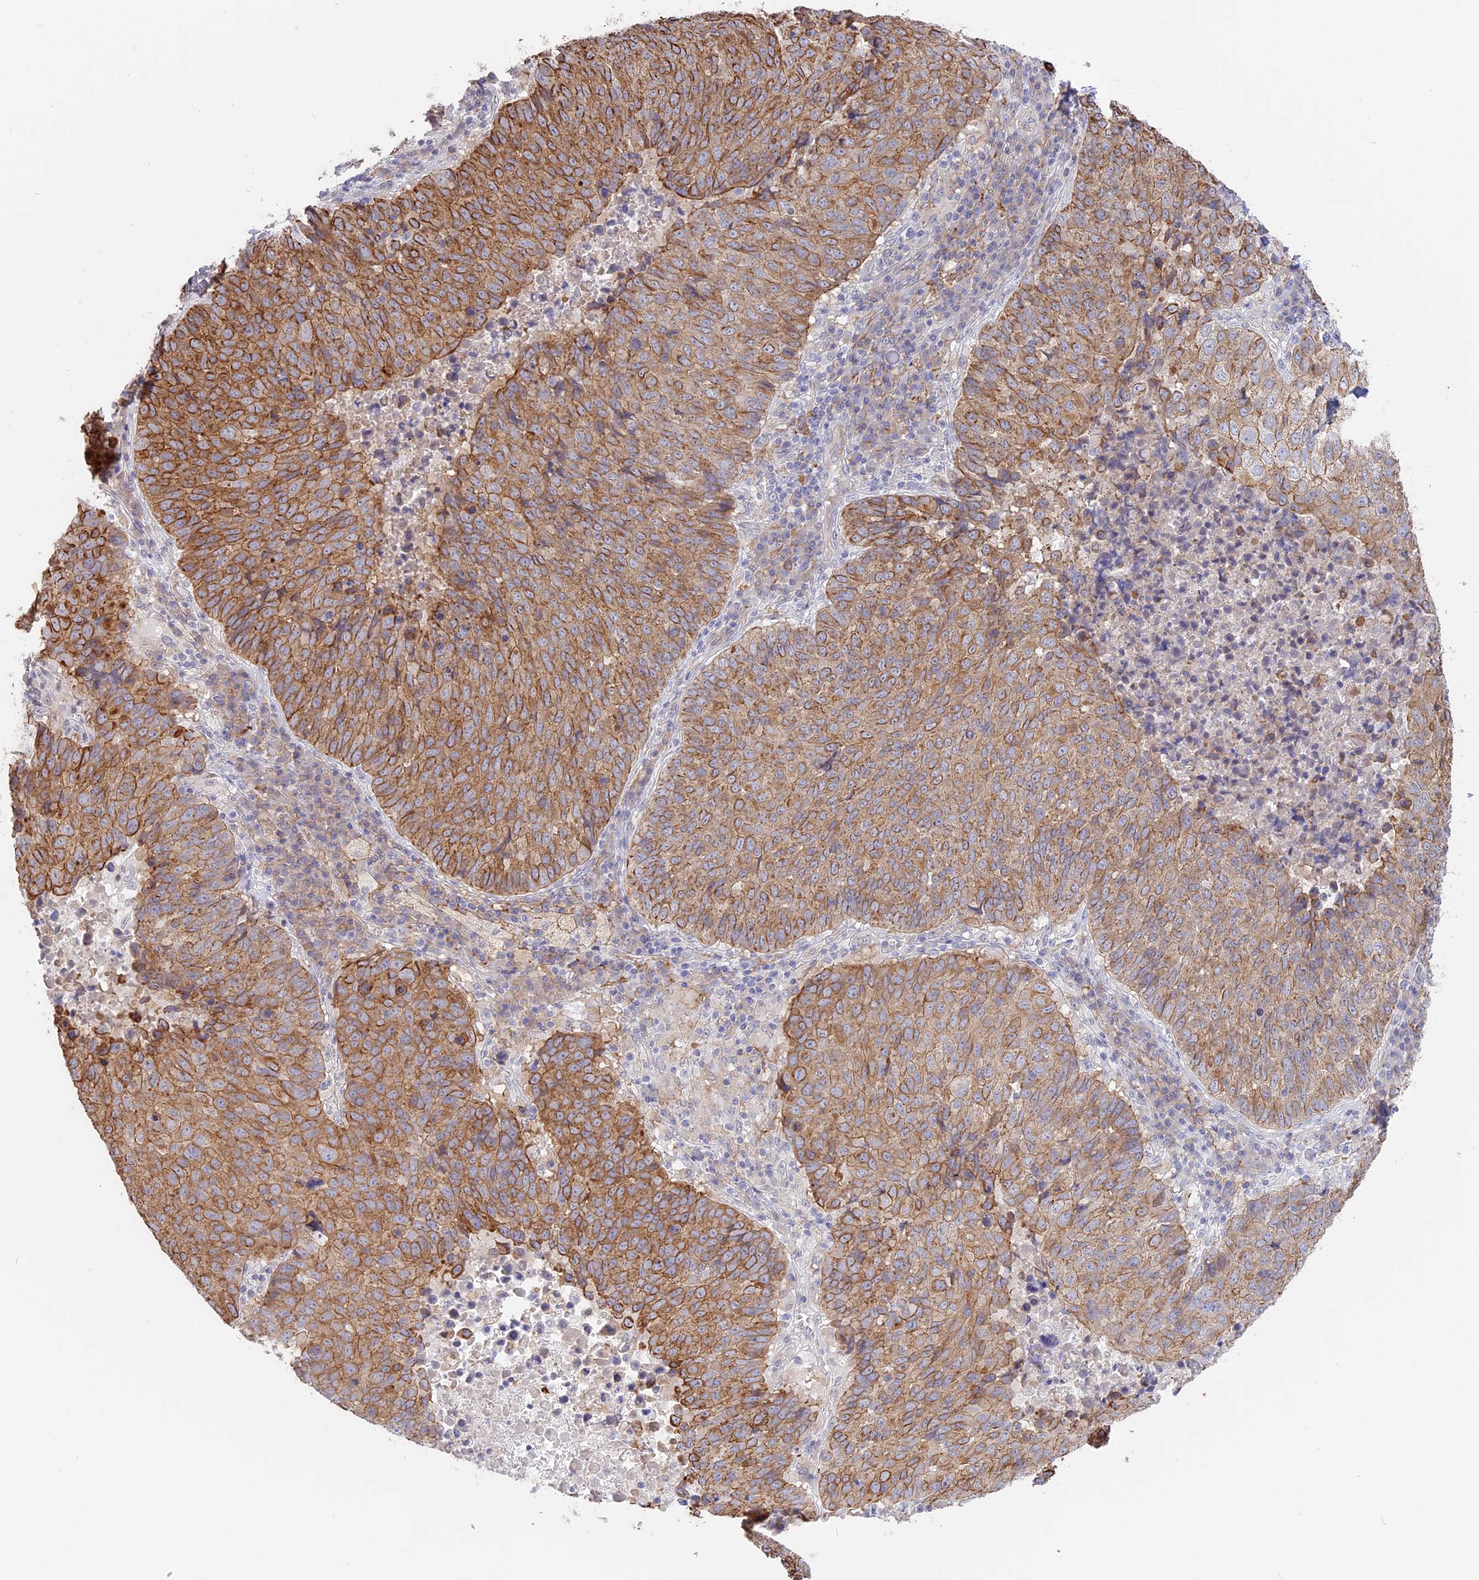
{"staining": {"intensity": "moderate", "quantity": ">75%", "location": "cytoplasmic/membranous"}, "tissue": "lung cancer", "cell_type": "Tumor cells", "image_type": "cancer", "snomed": [{"axis": "morphology", "description": "Squamous cell carcinoma, NOS"}, {"axis": "topography", "description": "Lung"}], "caption": "Protein analysis of squamous cell carcinoma (lung) tissue reveals moderate cytoplasmic/membranous staining in about >75% of tumor cells.", "gene": "MYO5B", "patient": {"sex": "male", "age": 73}}